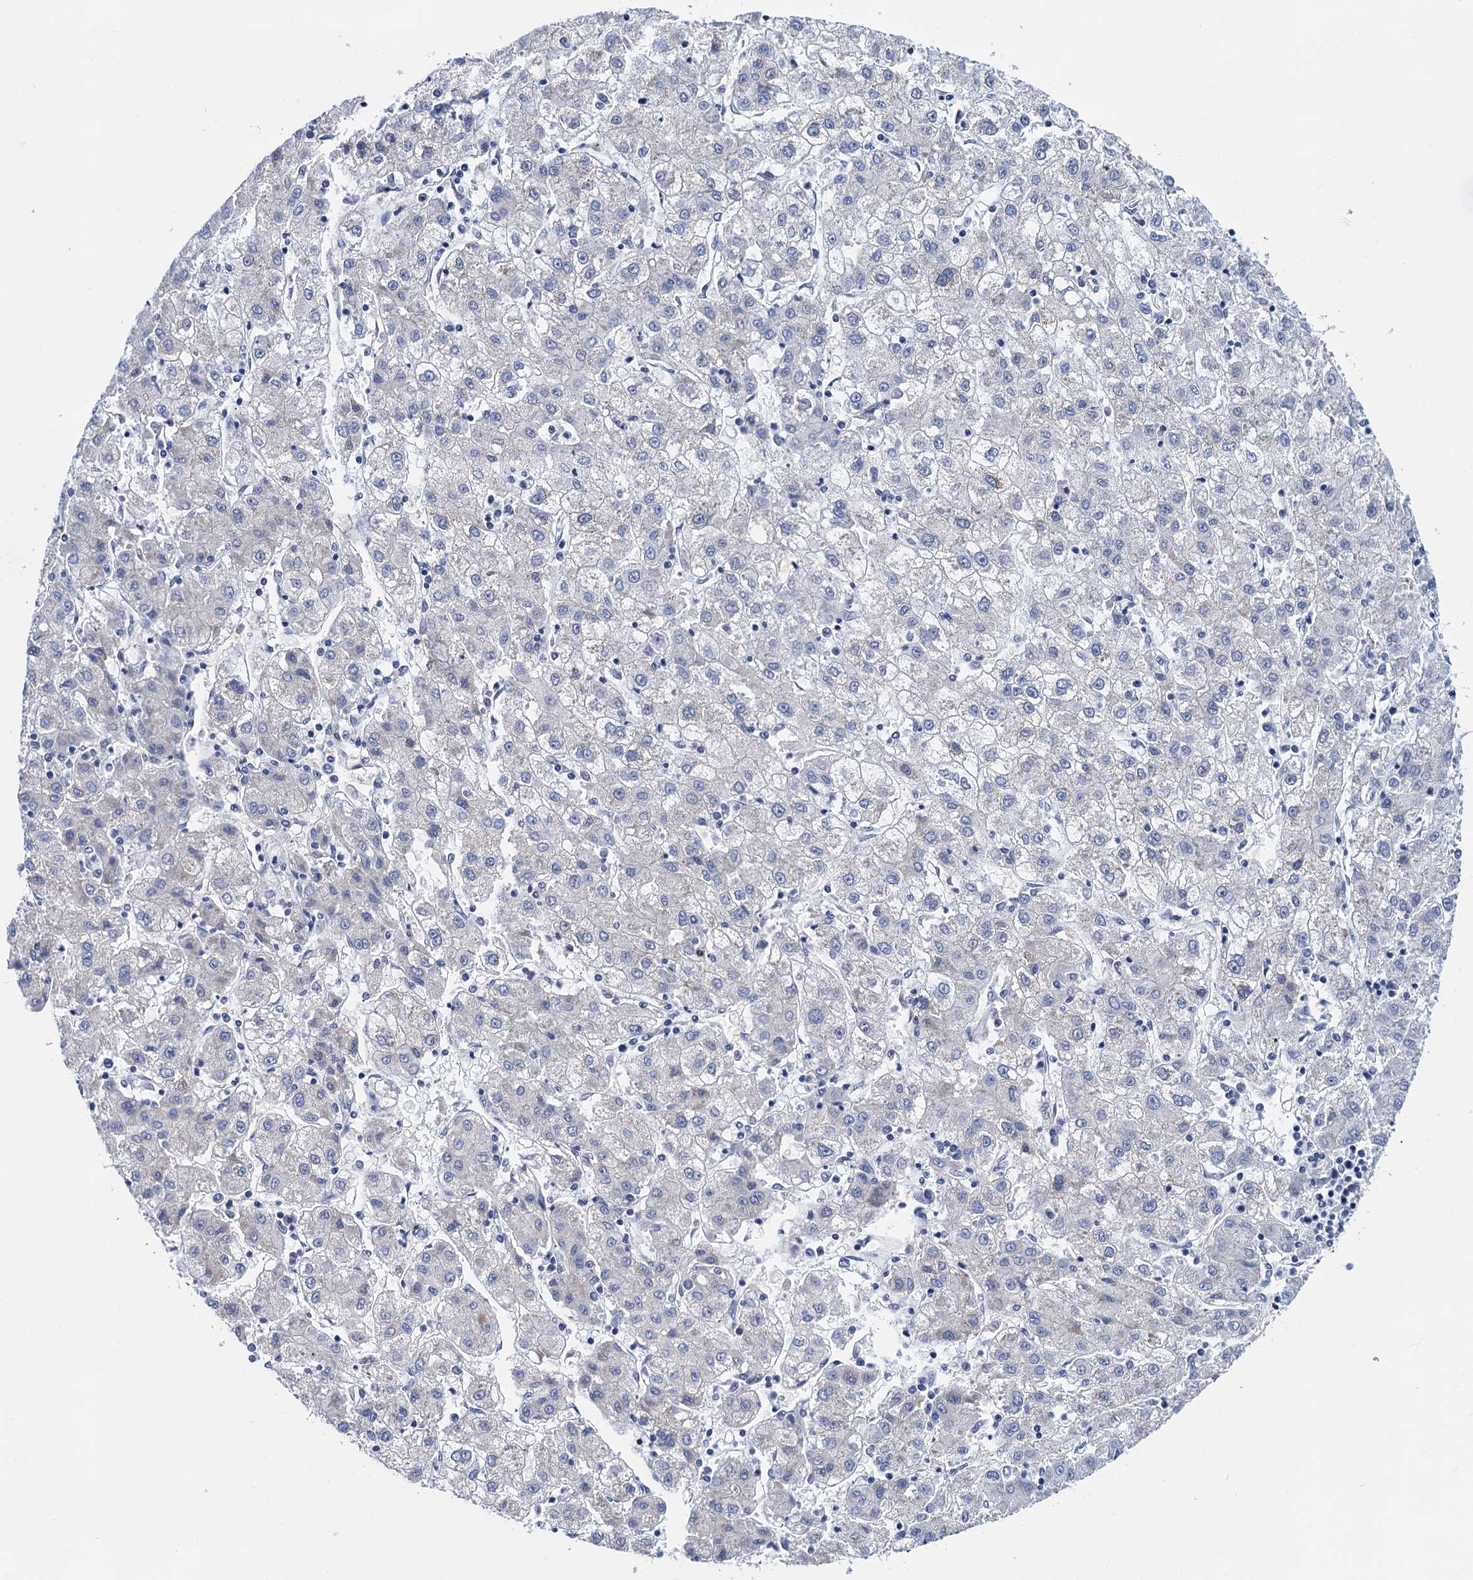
{"staining": {"intensity": "negative", "quantity": "none", "location": "none"}, "tissue": "liver cancer", "cell_type": "Tumor cells", "image_type": "cancer", "snomed": [{"axis": "morphology", "description": "Carcinoma, Hepatocellular, NOS"}, {"axis": "topography", "description": "Liver"}], "caption": "Tumor cells show no significant expression in liver cancer. (DAB IHC, high magnification).", "gene": "C16orf87", "patient": {"sex": "male", "age": 72}}